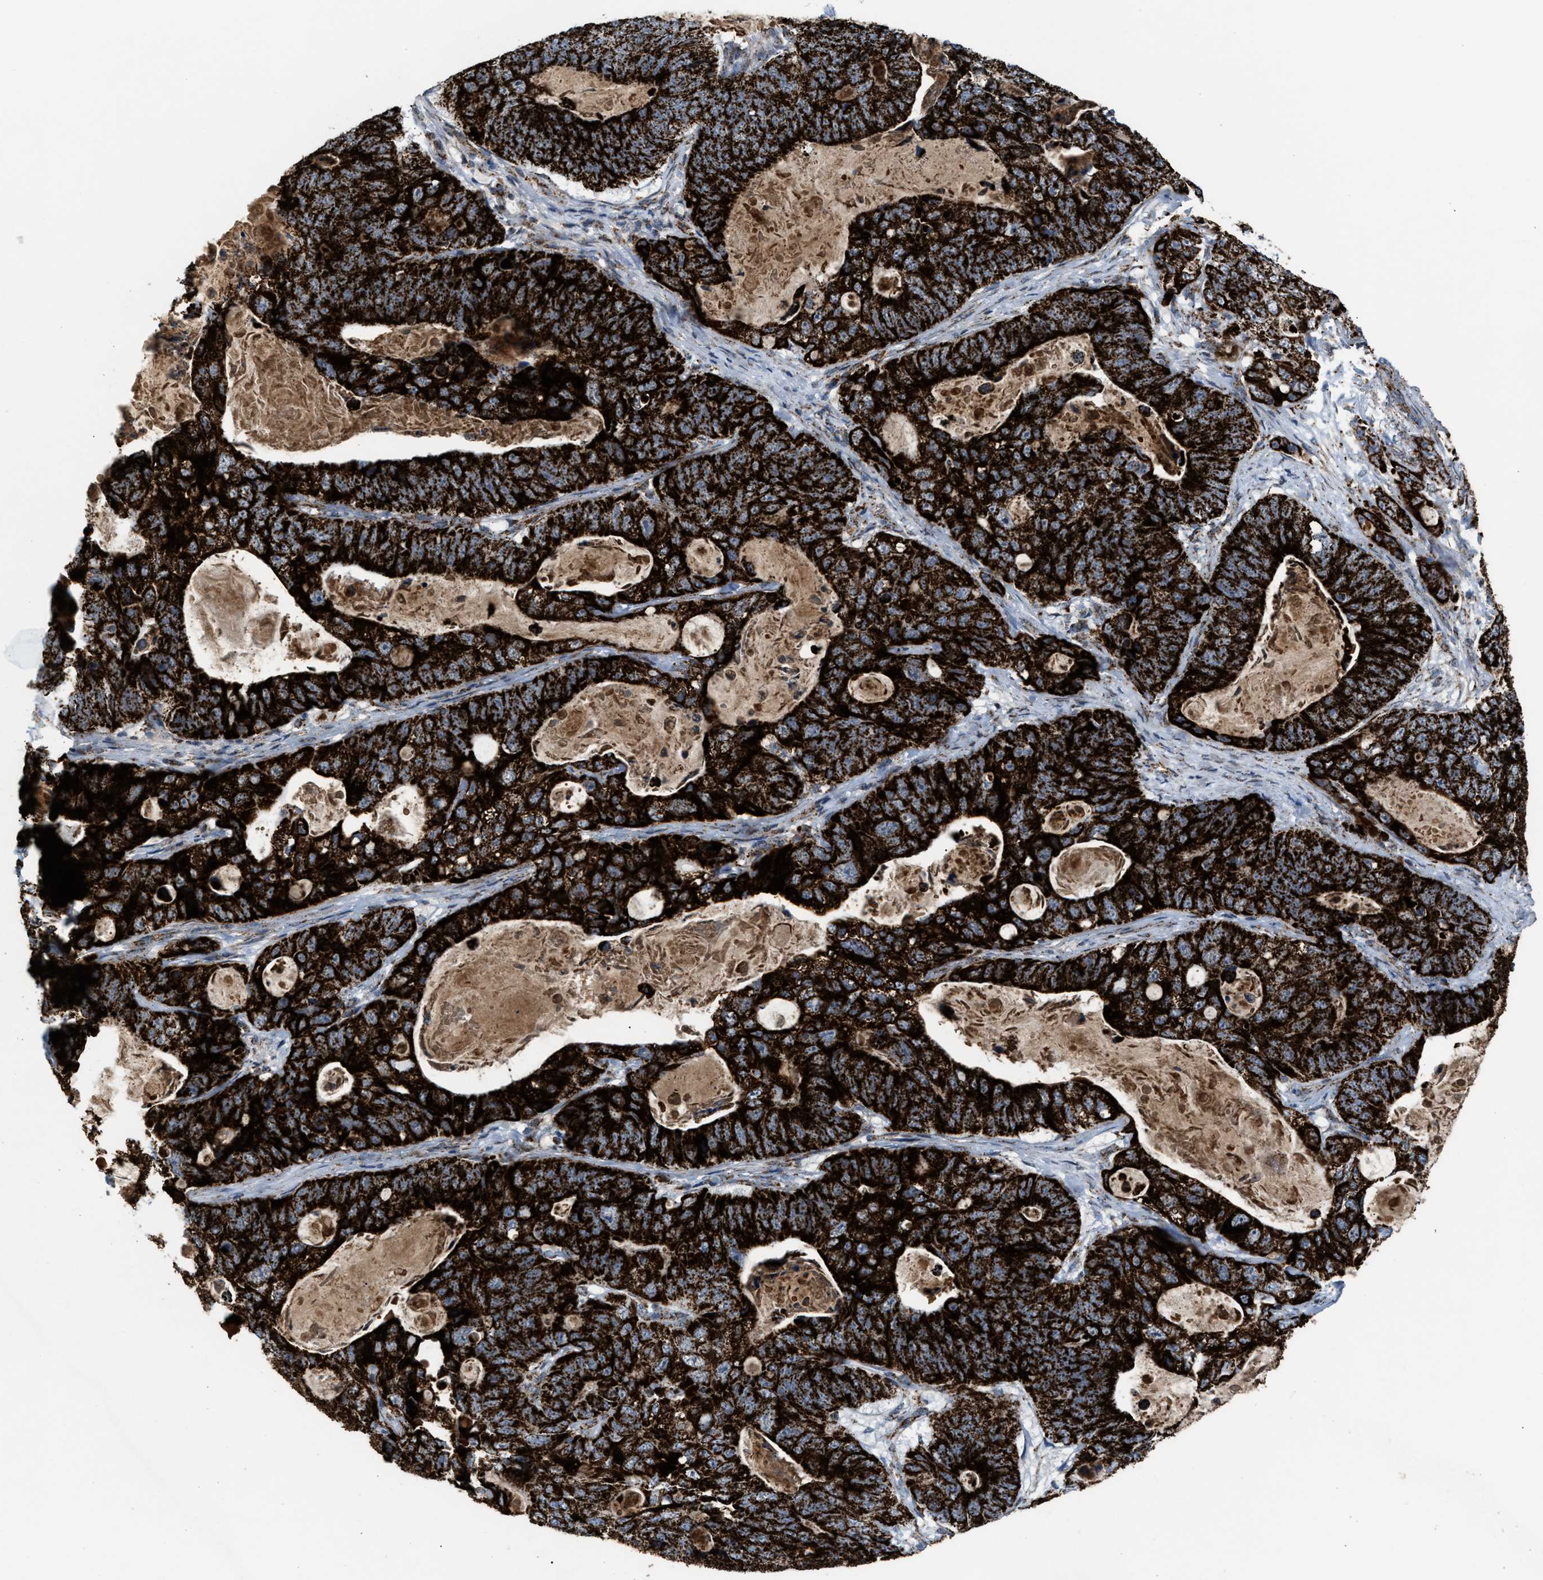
{"staining": {"intensity": "strong", "quantity": ">75%", "location": "cytoplasmic/membranous"}, "tissue": "stomach cancer", "cell_type": "Tumor cells", "image_type": "cancer", "snomed": [{"axis": "morphology", "description": "Normal tissue, NOS"}, {"axis": "morphology", "description": "Adenocarcinoma, NOS"}, {"axis": "topography", "description": "Stomach"}], "caption": "Approximately >75% of tumor cells in human stomach cancer show strong cytoplasmic/membranous protein positivity as visualized by brown immunohistochemical staining.", "gene": "PMPCA", "patient": {"sex": "female", "age": 89}}